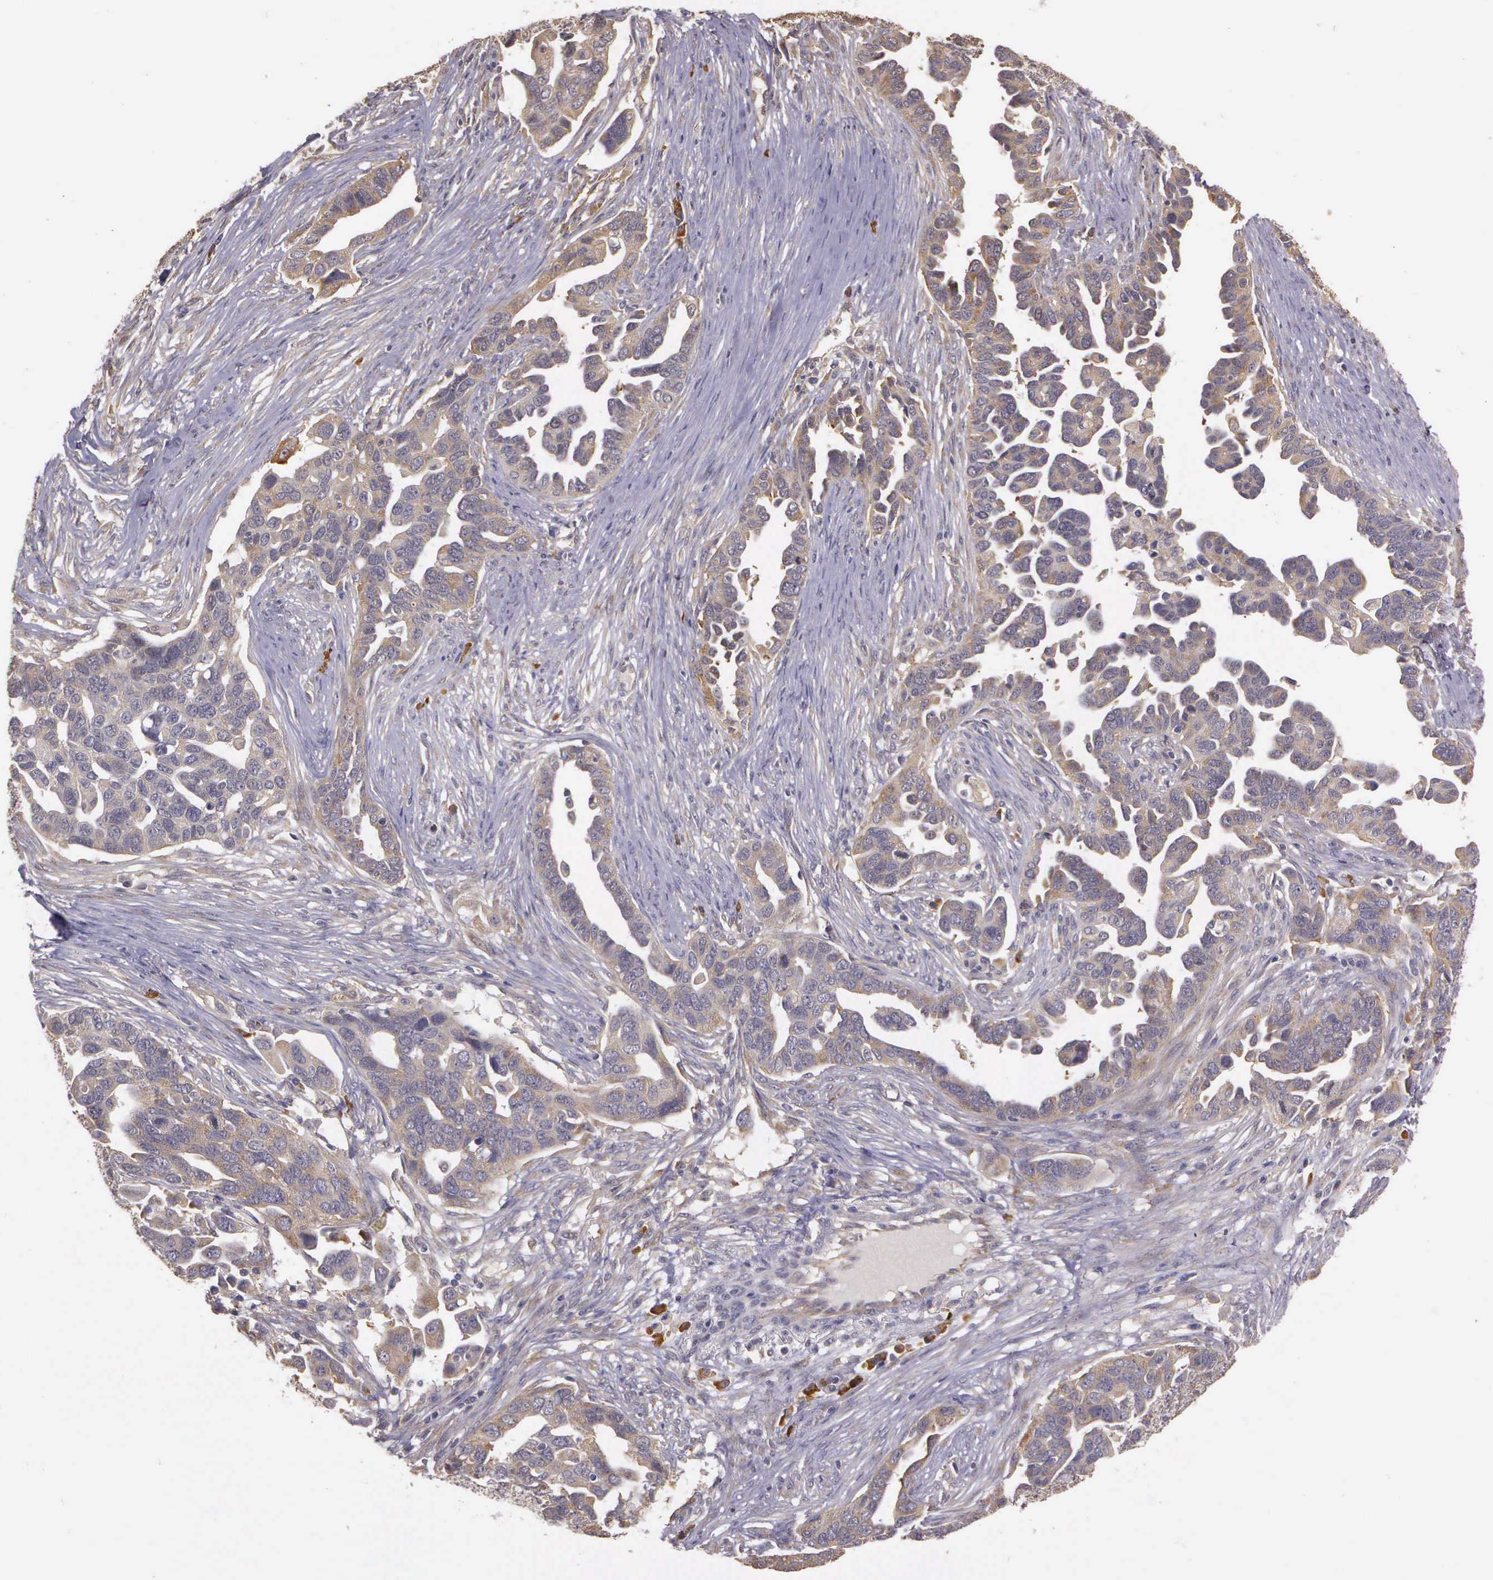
{"staining": {"intensity": "moderate", "quantity": ">75%", "location": "cytoplasmic/membranous"}, "tissue": "ovarian cancer", "cell_type": "Tumor cells", "image_type": "cancer", "snomed": [{"axis": "morphology", "description": "Cystadenocarcinoma, serous, NOS"}, {"axis": "topography", "description": "Ovary"}], "caption": "This image exhibits immunohistochemistry (IHC) staining of serous cystadenocarcinoma (ovarian), with medium moderate cytoplasmic/membranous staining in approximately >75% of tumor cells.", "gene": "EIF5", "patient": {"sex": "female", "age": 54}}